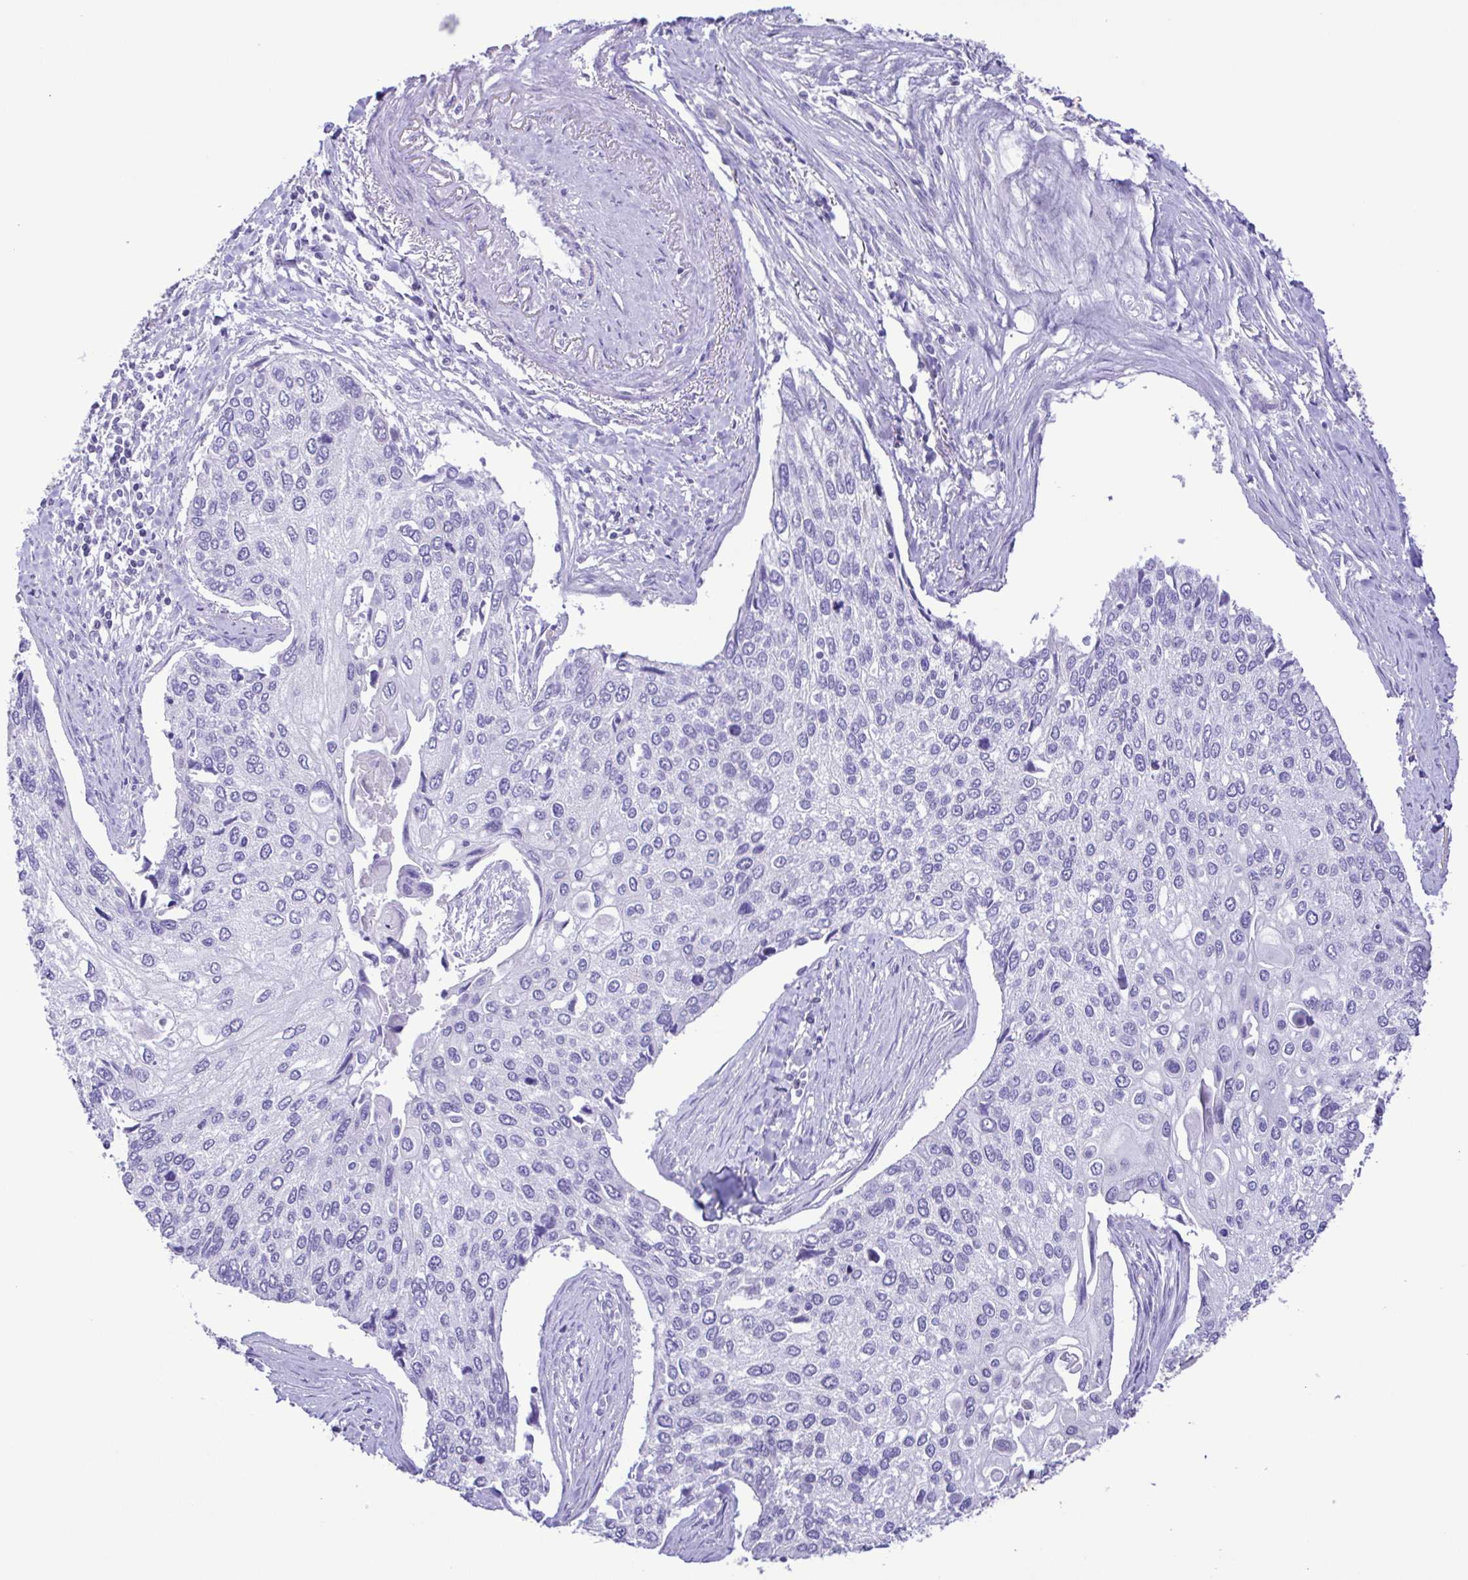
{"staining": {"intensity": "negative", "quantity": "none", "location": "none"}, "tissue": "lung cancer", "cell_type": "Tumor cells", "image_type": "cancer", "snomed": [{"axis": "morphology", "description": "Squamous cell carcinoma, NOS"}, {"axis": "morphology", "description": "Squamous cell carcinoma, metastatic, NOS"}, {"axis": "topography", "description": "Lung"}], "caption": "High magnification brightfield microscopy of lung cancer (squamous cell carcinoma) stained with DAB (brown) and counterstained with hematoxylin (blue): tumor cells show no significant staining. (DAB immunohistochemistry (IHC) visualized using brightfield microscopy, high magnification).", "gene": "CYP17A1", "patient": {"sex": "male", "age": 63}}